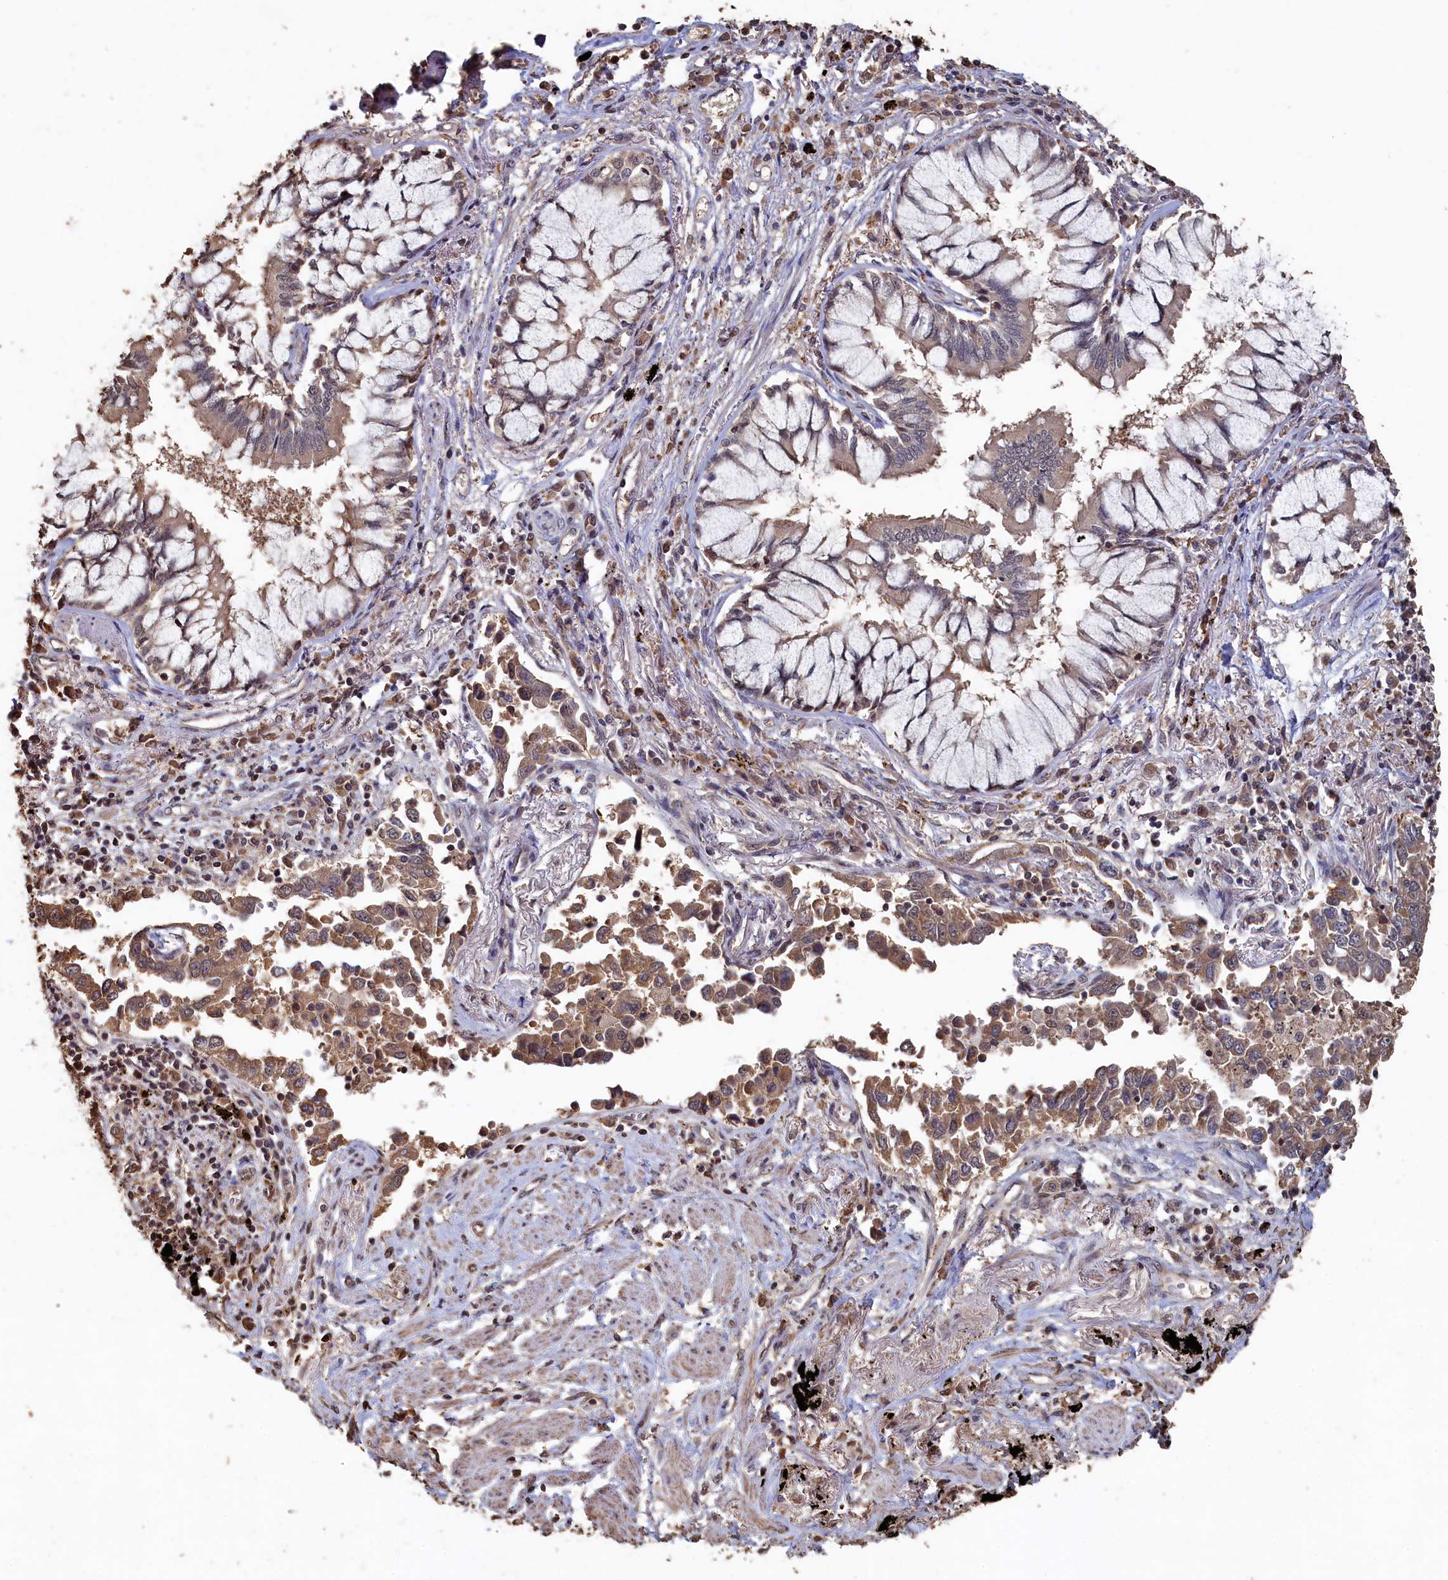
{"staining": {"intensity": "weak", "quantity": ">75%", "location": "cytoplasmic/membranous"}, "tissue": "lung cancer", "cell_type": "Tumor cells", "image_type": "cancer", "snomed": [{"axis": "morphology", "description": "Adenocarcinoma, NOS"}, {"axis": "topography", "description": "Lung"}], "caption": "Immunohistochemistry (IHC) (DAB (3,3'-diaminobenzidine)) staining of lung cancer (adenocarcinoma) shows weak cytoplasmic/membranous protein staining in about >75% of tumor cells.", "gene": "PIGN", "patient": {"sex": "male", "age": 67}}